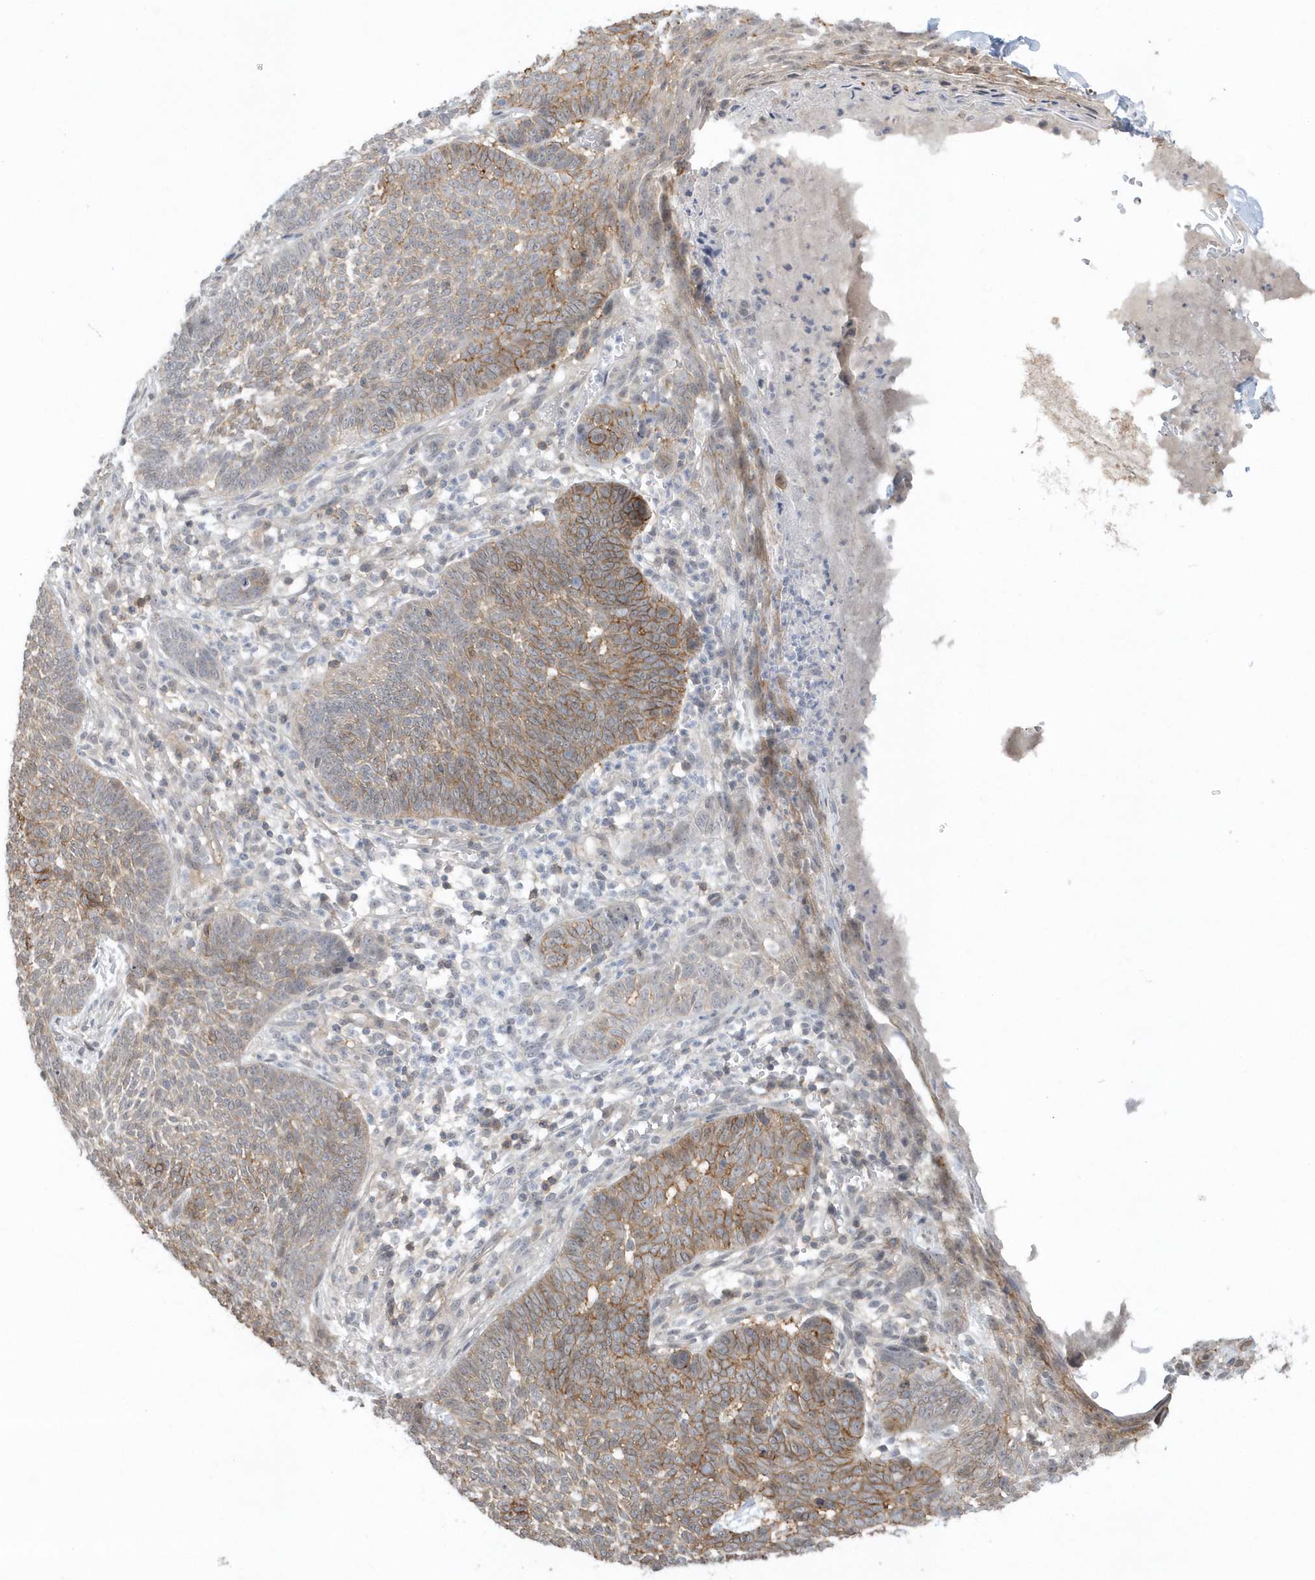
{"staining": {"intensity": "moderate", "quantity": "25%-75%", "location": "cytoplasmic/membranous"}, "tissue": "skin cancer", "cell_type": "Tumor cells", "image_type": "cancer", "snomed": [{"axis": "morphology", "description": "Normal tissue, NOS"}, {"axis": "morphology", "description": "Basal cell carcinoma"}, {"axis": "topography", "description": "Skin"}], "caption": "Skin basal cell carcinoma was stained to show a protein in brown. There is medium levels of moderate cytoplasmic/membranous staining in approximately 25%-75% of tumor cells. (DAB (3,3'-diaminobenzidine) = brown stain, brightfield microscopy at high magnification).", "gene": "CRIP3", "patient": {"sex": "male", "age": 64}}